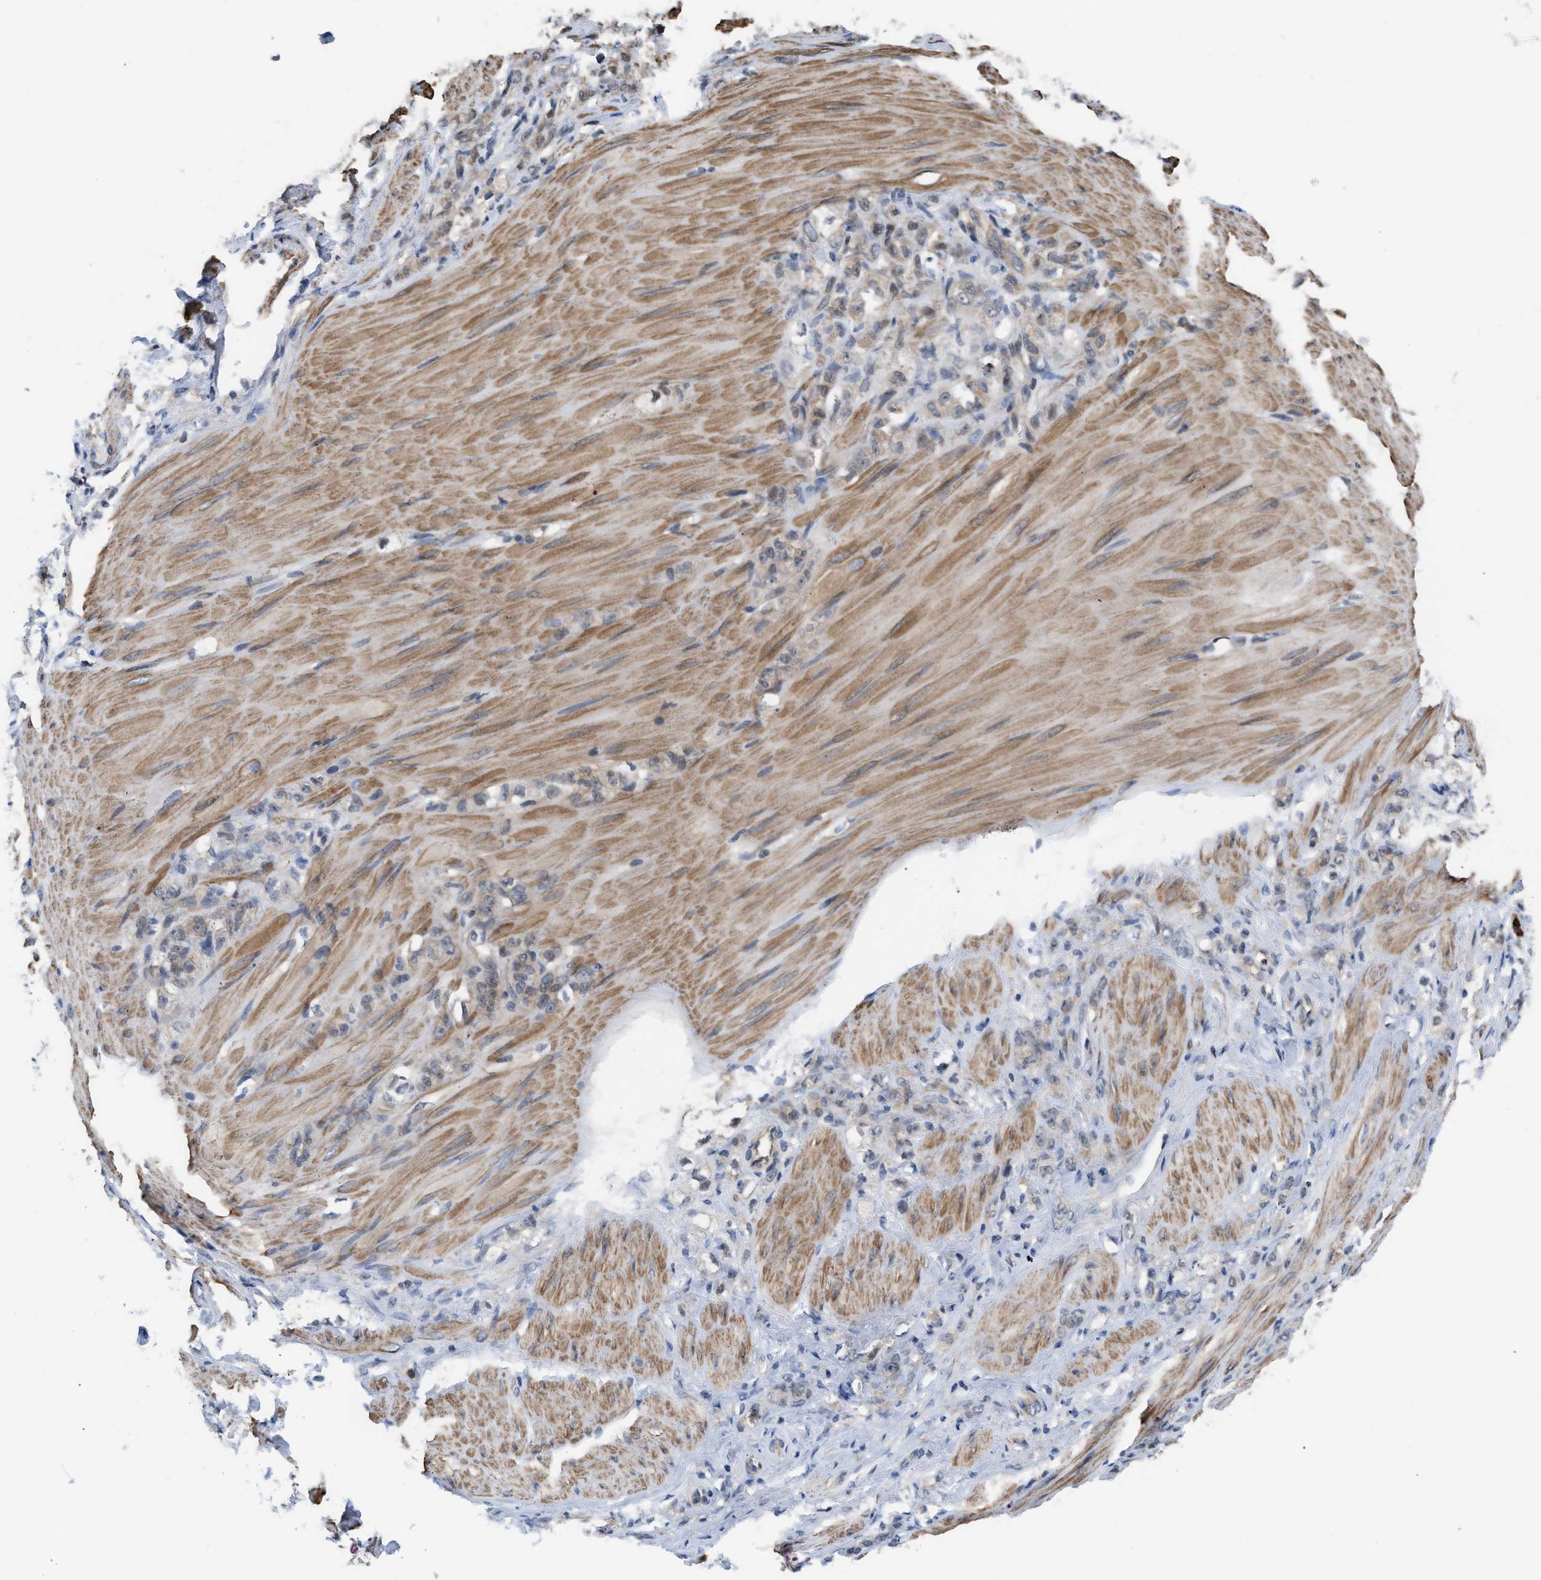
{"staining": {"intensity": "weak", "quantity": "25%-75%", "location": "cytoplasmic/membranous"}, "tissue": "stomach cancer", "cell_type": "Tumor cells", "image_type": "cancer", "snomed": [{"axis": "morphology", "description": "Adenocarcinoma, NOS"}, {"axis": "topography", "description": "Stomach"}], "caption": "Immunohistochemical staining of human adenocarcinoma (stomach) reveals low levels of weak cytoplasmic/membranous protein staining in approximately 25%-75% of tumor cells.", "gene": "STAU2", "patient": {"sex": "male", "age": 82}}